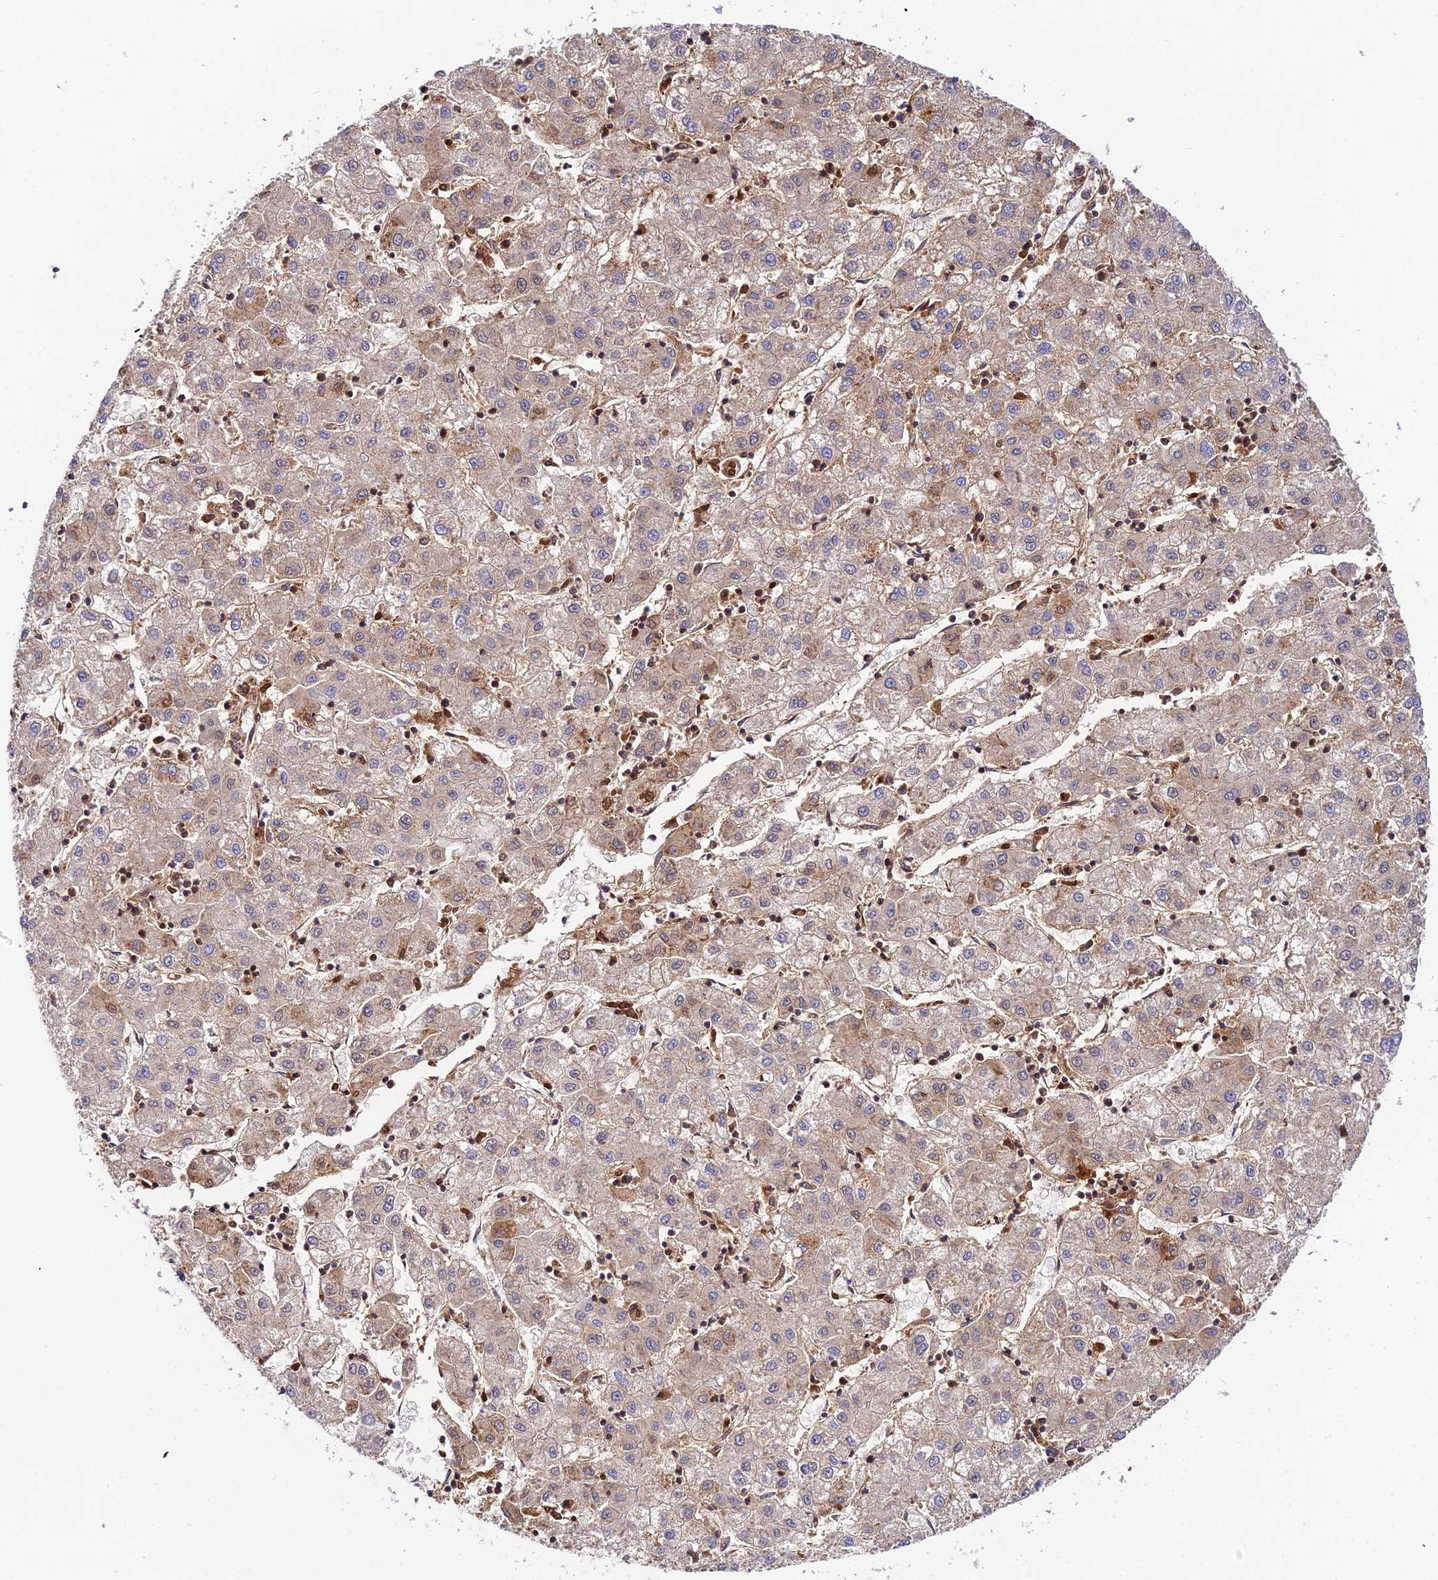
{"staining": {"intensity": "weak", "quantity": "25%-75%", "location": "cytoplasmic/membranous"}, "tissue": "liver cancer", "cell_type": "Tumor cells", "image_type": "cancer", "snomed": [{"axis": "morphology", "description": "Carcinoma, Hepatocellular, NOS"}, {"axis": "topography", "description": "Liver"}], "caption": "Liver cancer stained for a protein shows weak cytoplasmic/membranous positivity in tumor cells.", "gene": "NIPSNAP3A", "patient": {"sex": "male", "age": 72}}